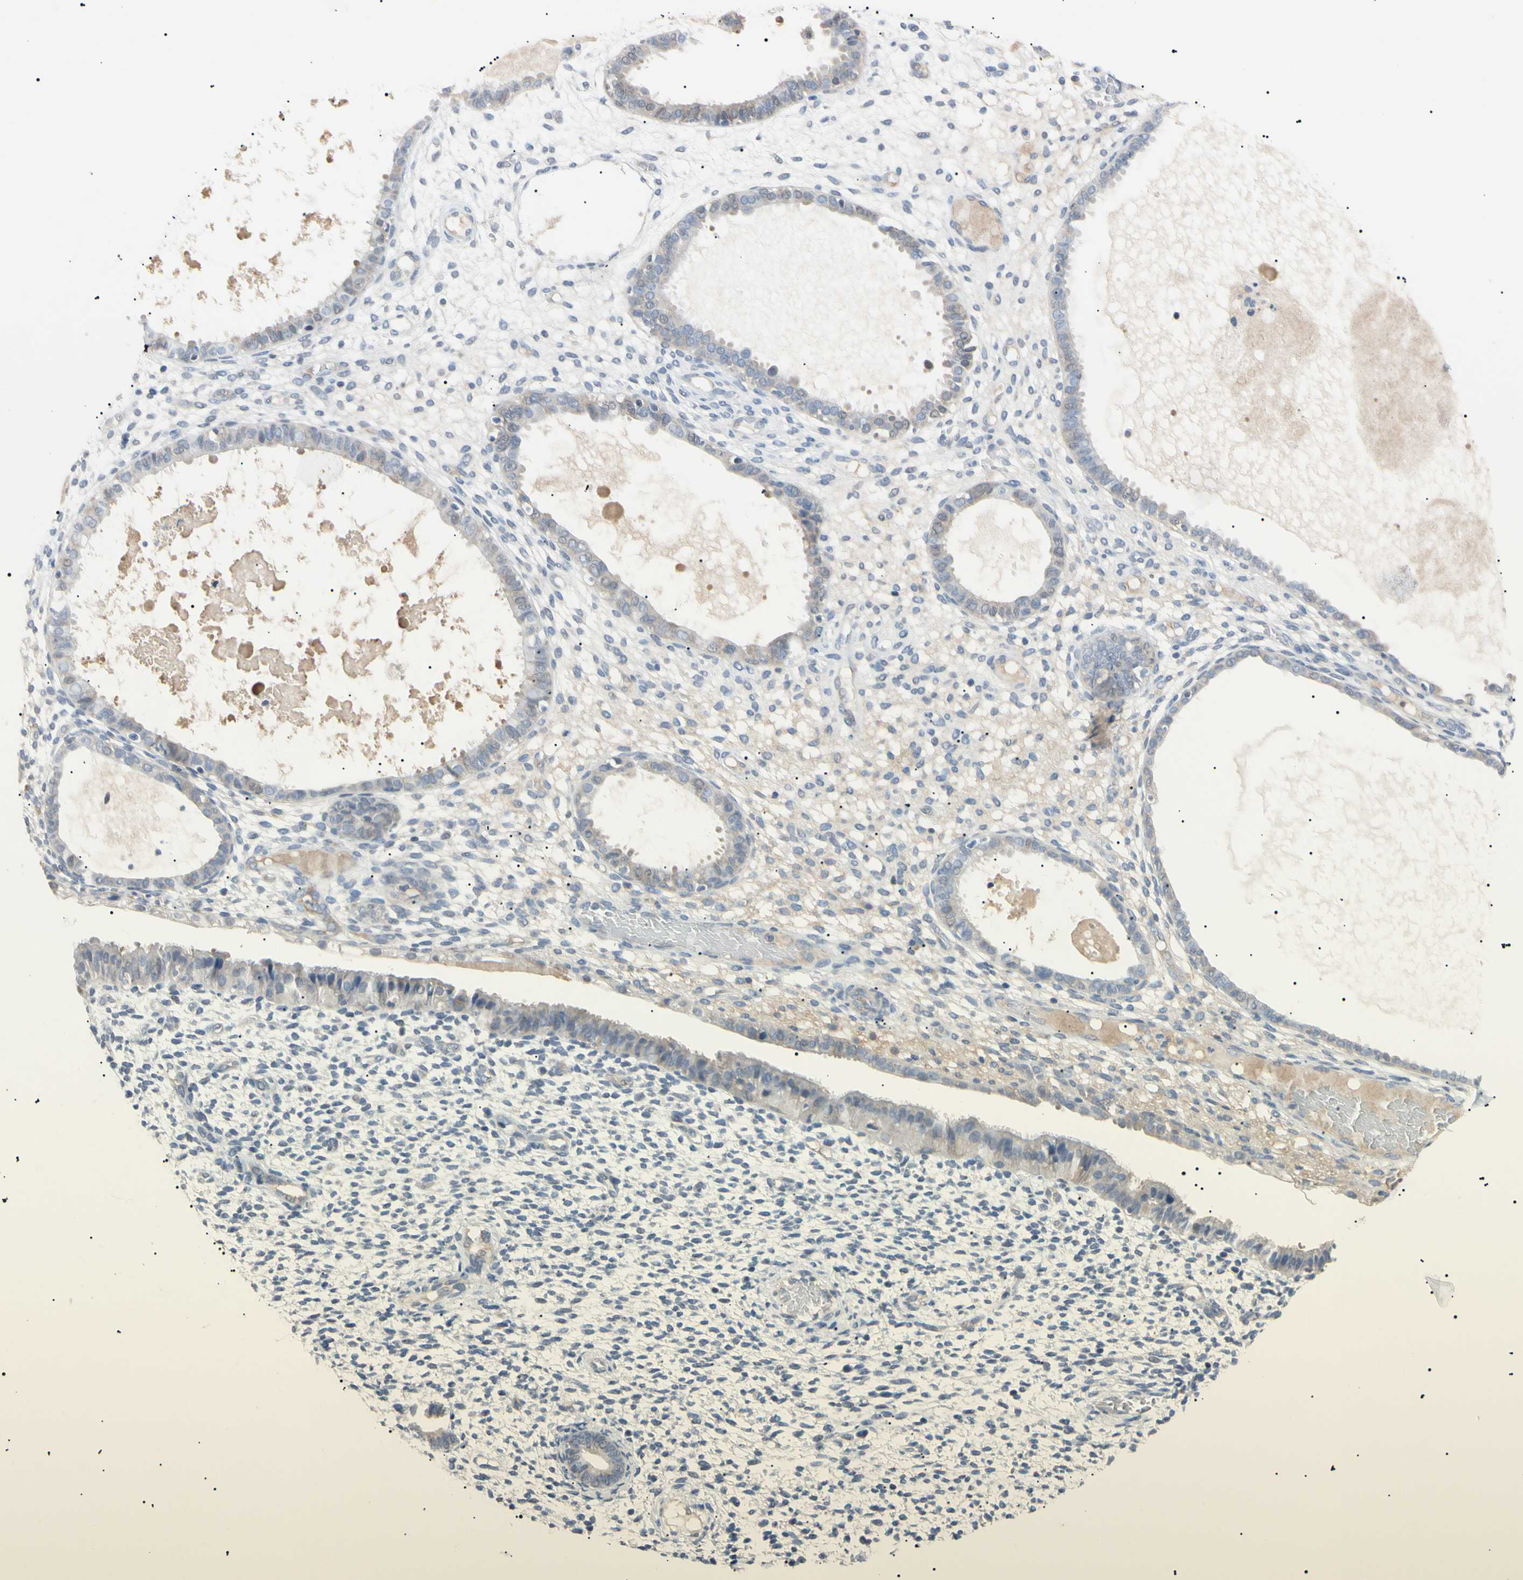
{"staining": {"intensity": "negative", "quantity": "none", "location": "none"}, "tissue": "endometrium", "cell_type": "Cells in endometrial stroma", "image_type": "normal", "snomed": [{"axis": "morphology", "description": "Normal tissue, NOS"}, {"axis": "topography", "description": "Endometrium"}], "caption": "This is a photomicrograph of immunohistochemistry staining of normal endometrium, which shows no expression in cells in endometrial stroma.", "gene": "CGB3", "patient": {"sex": "female", "age": 61}}